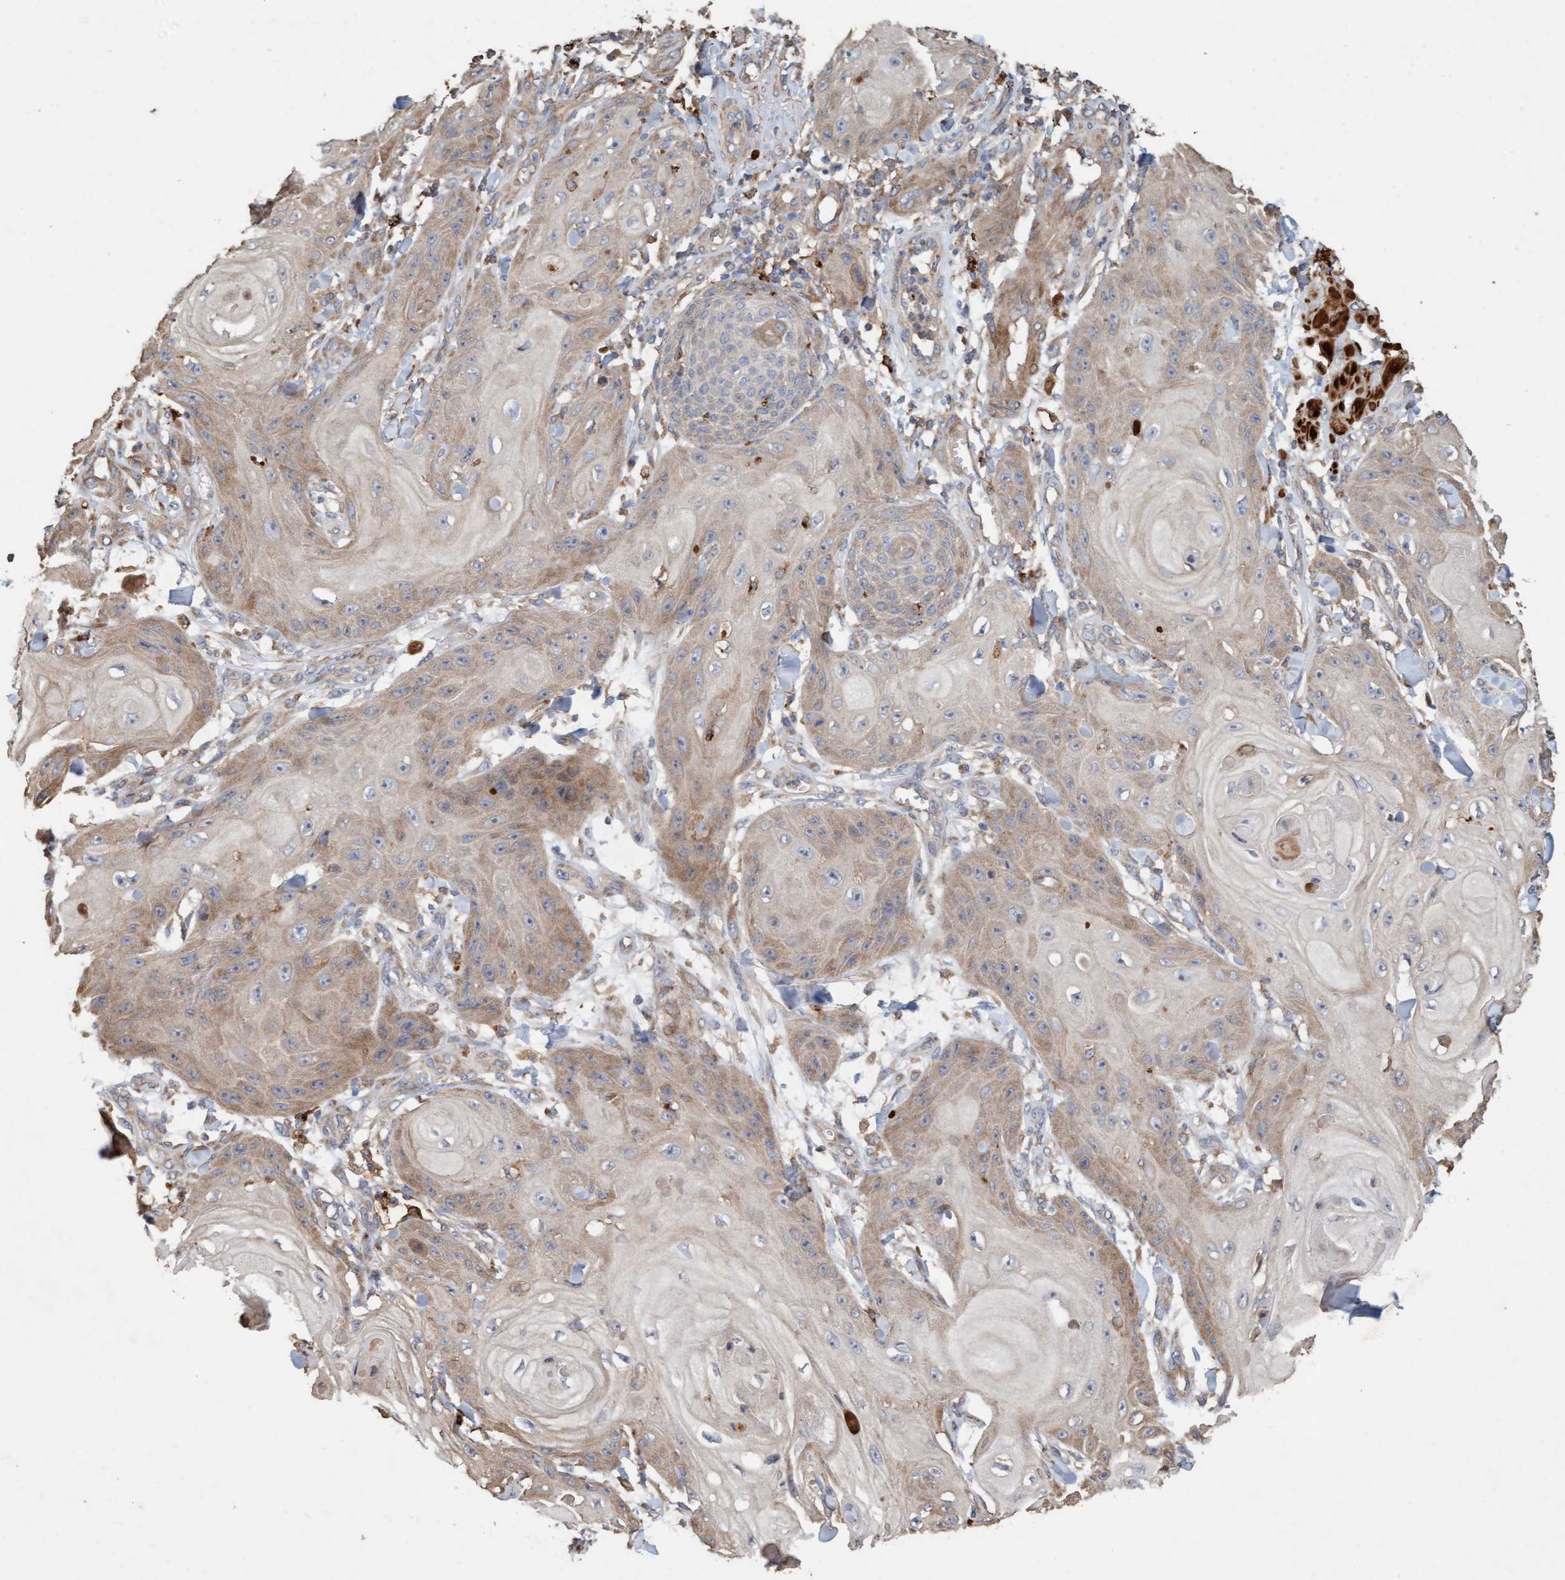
{"staining": {"intensity": "weak", "quantity": "<25%", "location": "cytoplasmic/membranous"}, "tissue": "skin cancer", "cell_type": "Tumor cells", "image_type": "cancer", "snomed": [{"axis": "morphology", "description": "Squamous cell carcinoma, NOS"}, {"axis": "topography", "description": "Skin"}], "caption": "This is an immunohistochemistry image of human squamous cell carcinoma (skin). There is no positivity in tumor cells.", "gene": "LONRF1", "patient": {"sex": "male", "age": 74}}